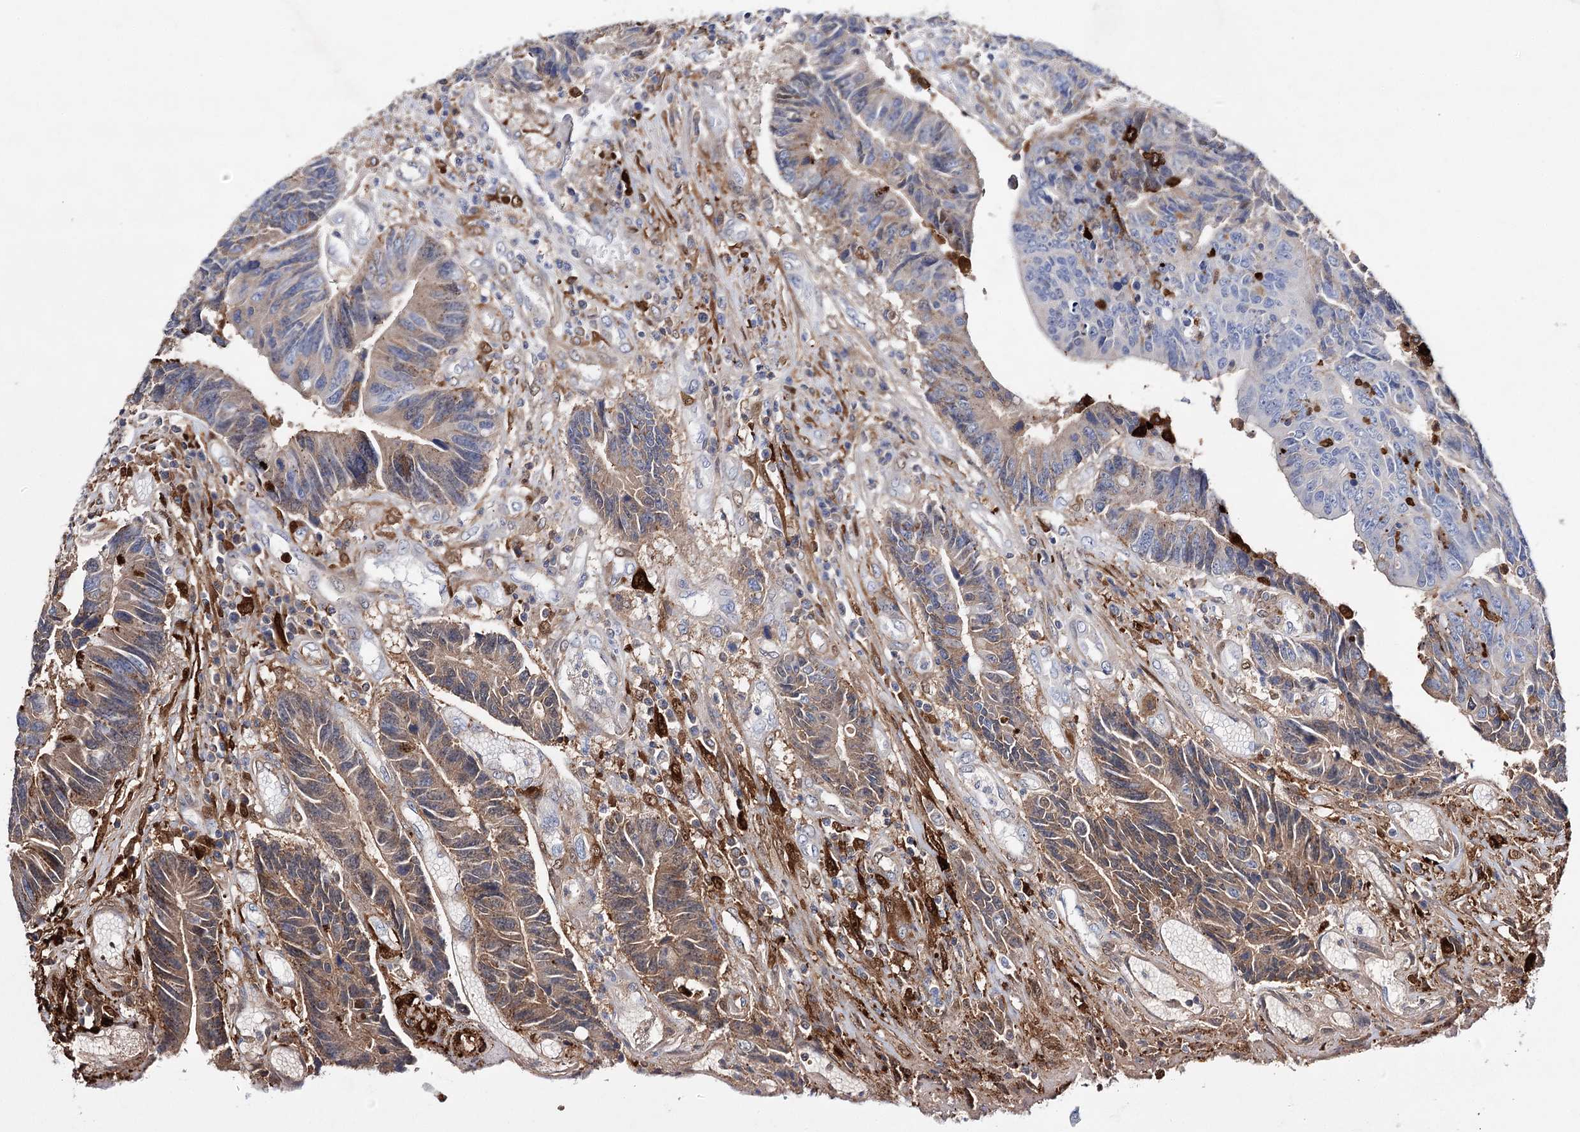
{"staining": {"intensity": "moderate", "quantity": "25%-75%", "location": "cytoplasmic/membranous"}, "tissue": "colorectal cancer", "cell_type": "Tumor cells", "image_type": "cancer", "snomed": [{"axis": "morphology", "description": "Adenocarcinoma, NOS"}, {"axis": "topography", "description": "Rectum"}], "caption": "IHC staining of colorectal cancer, which demonstrates medium levels of moderate cytoplasmic/membranous staining in about 25%-75% of tumor cells indicating moderate cytoplasmic/membranous protein staining. The staining was performed using DAB (brown) for protein detection and nuclei were counterstained in hematoxylin (blue).", "gene": "CFAP46", "patient": {"sex": "male", "age": 84}}